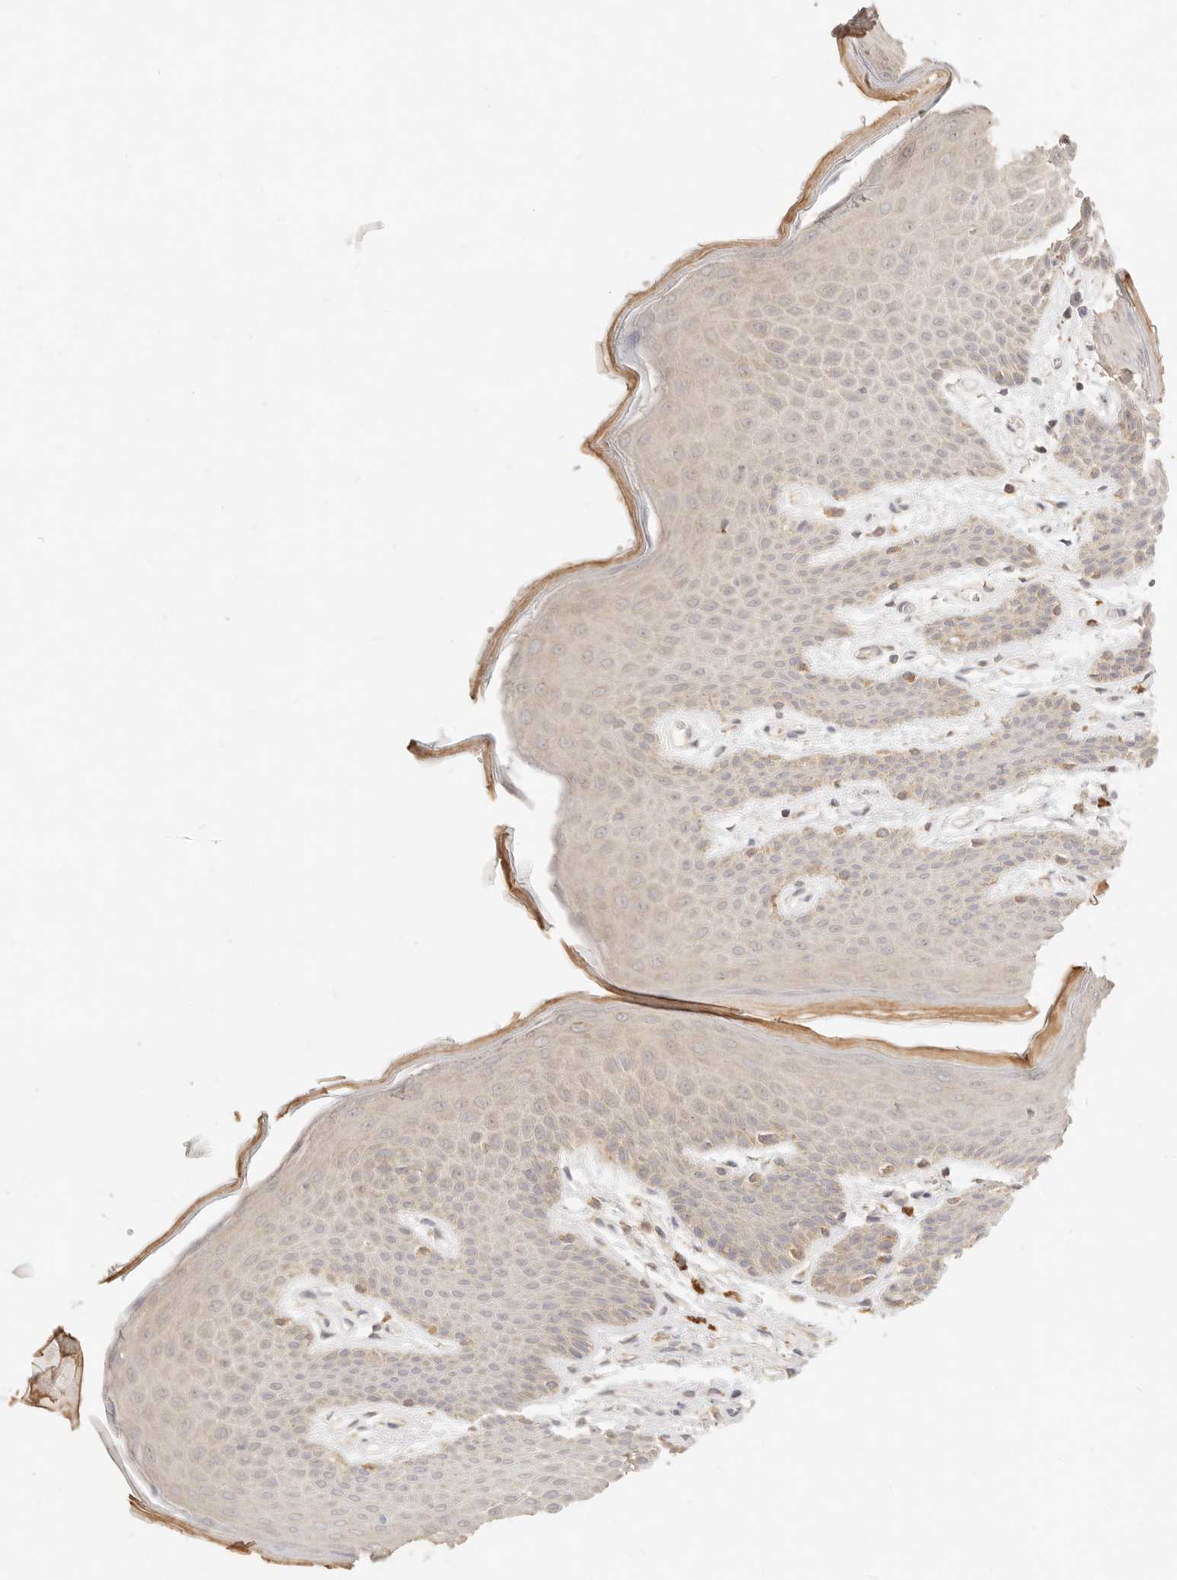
{"staining": {"intensity": "moderate", "quantity": "<25%", "location": "cytoplasmic/membranous"}, "tissue": "skin", "cell_type": "Epidermal cells", "image_type": "normal", "snomed": [{"axis": "morphology", "description": "Normal tissue, NOS"}, {"axis": "topography", "description": "Anal"}], "caption": "Benign skin reveals moderate cytoplasmic/membranous positivity in approximately <25% of epidermal cells, visualized by immunohistochemistry.", "gene": "RUBCNL", "patient": {"sex": "male", "age": 74}}